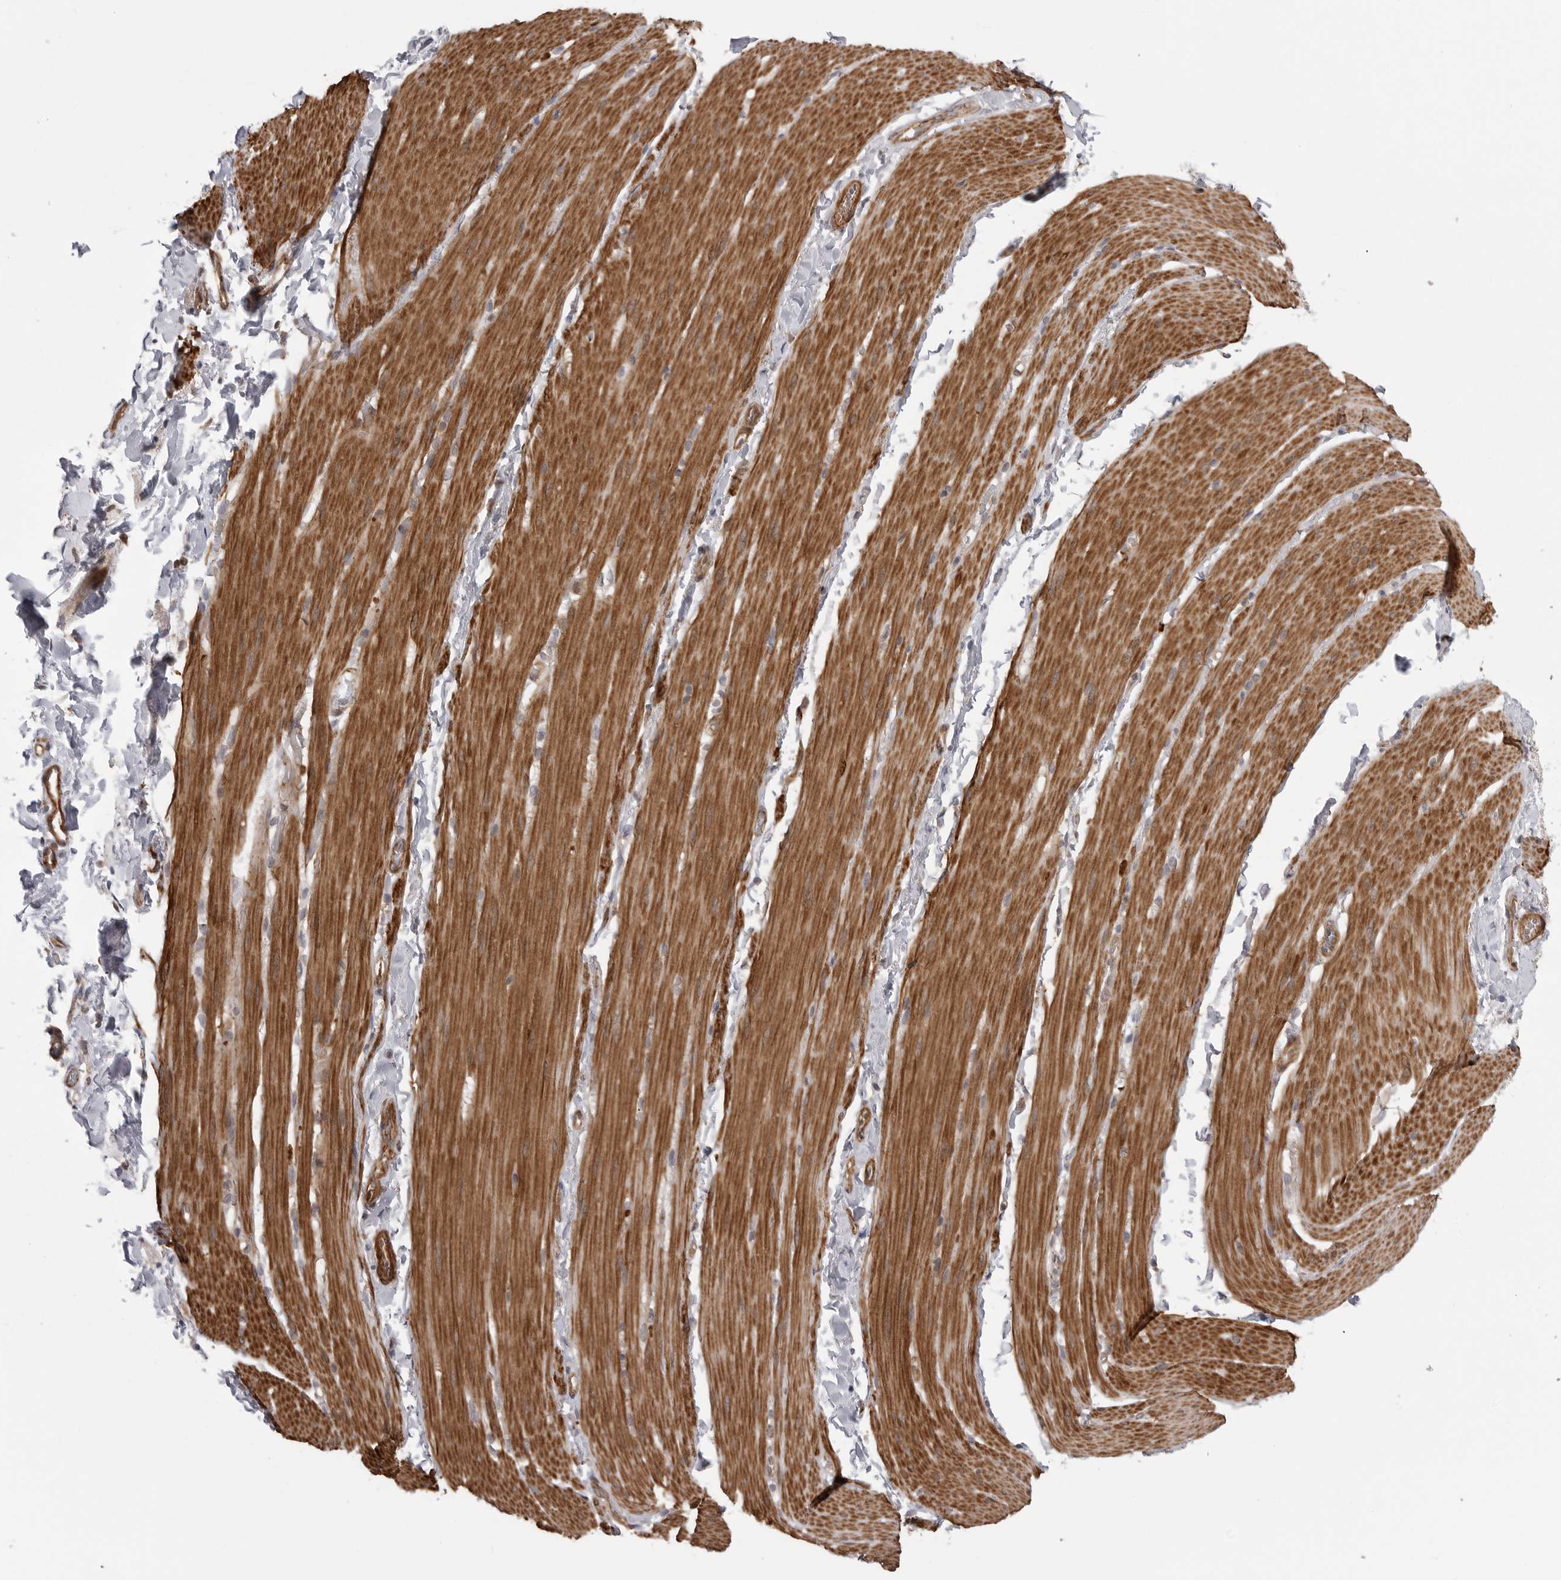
{"staining": {"intensity": "strong", "quantity": ">75%", "location": "cytoplasmic/membranous"}, "tissue": "smooth muscle", "cell_type": "Smooth muscle cells", "image_type": "normal", "snomed": [{"axis": "morphology", "description": "Normal tissue, NOS"}, {"axis": "topography", "description": "Smooth muscle"}, {"axis": "topography", "description": "Small intestine"}], "caption": "Brown immunohistochemical staining in benign human smooth muscle reveals strong cytoplasmic/membranous expression in about >75% of smooth muscle cells.", "gene": "SCP2", "patient": {"sex": "female", "age": 84}}